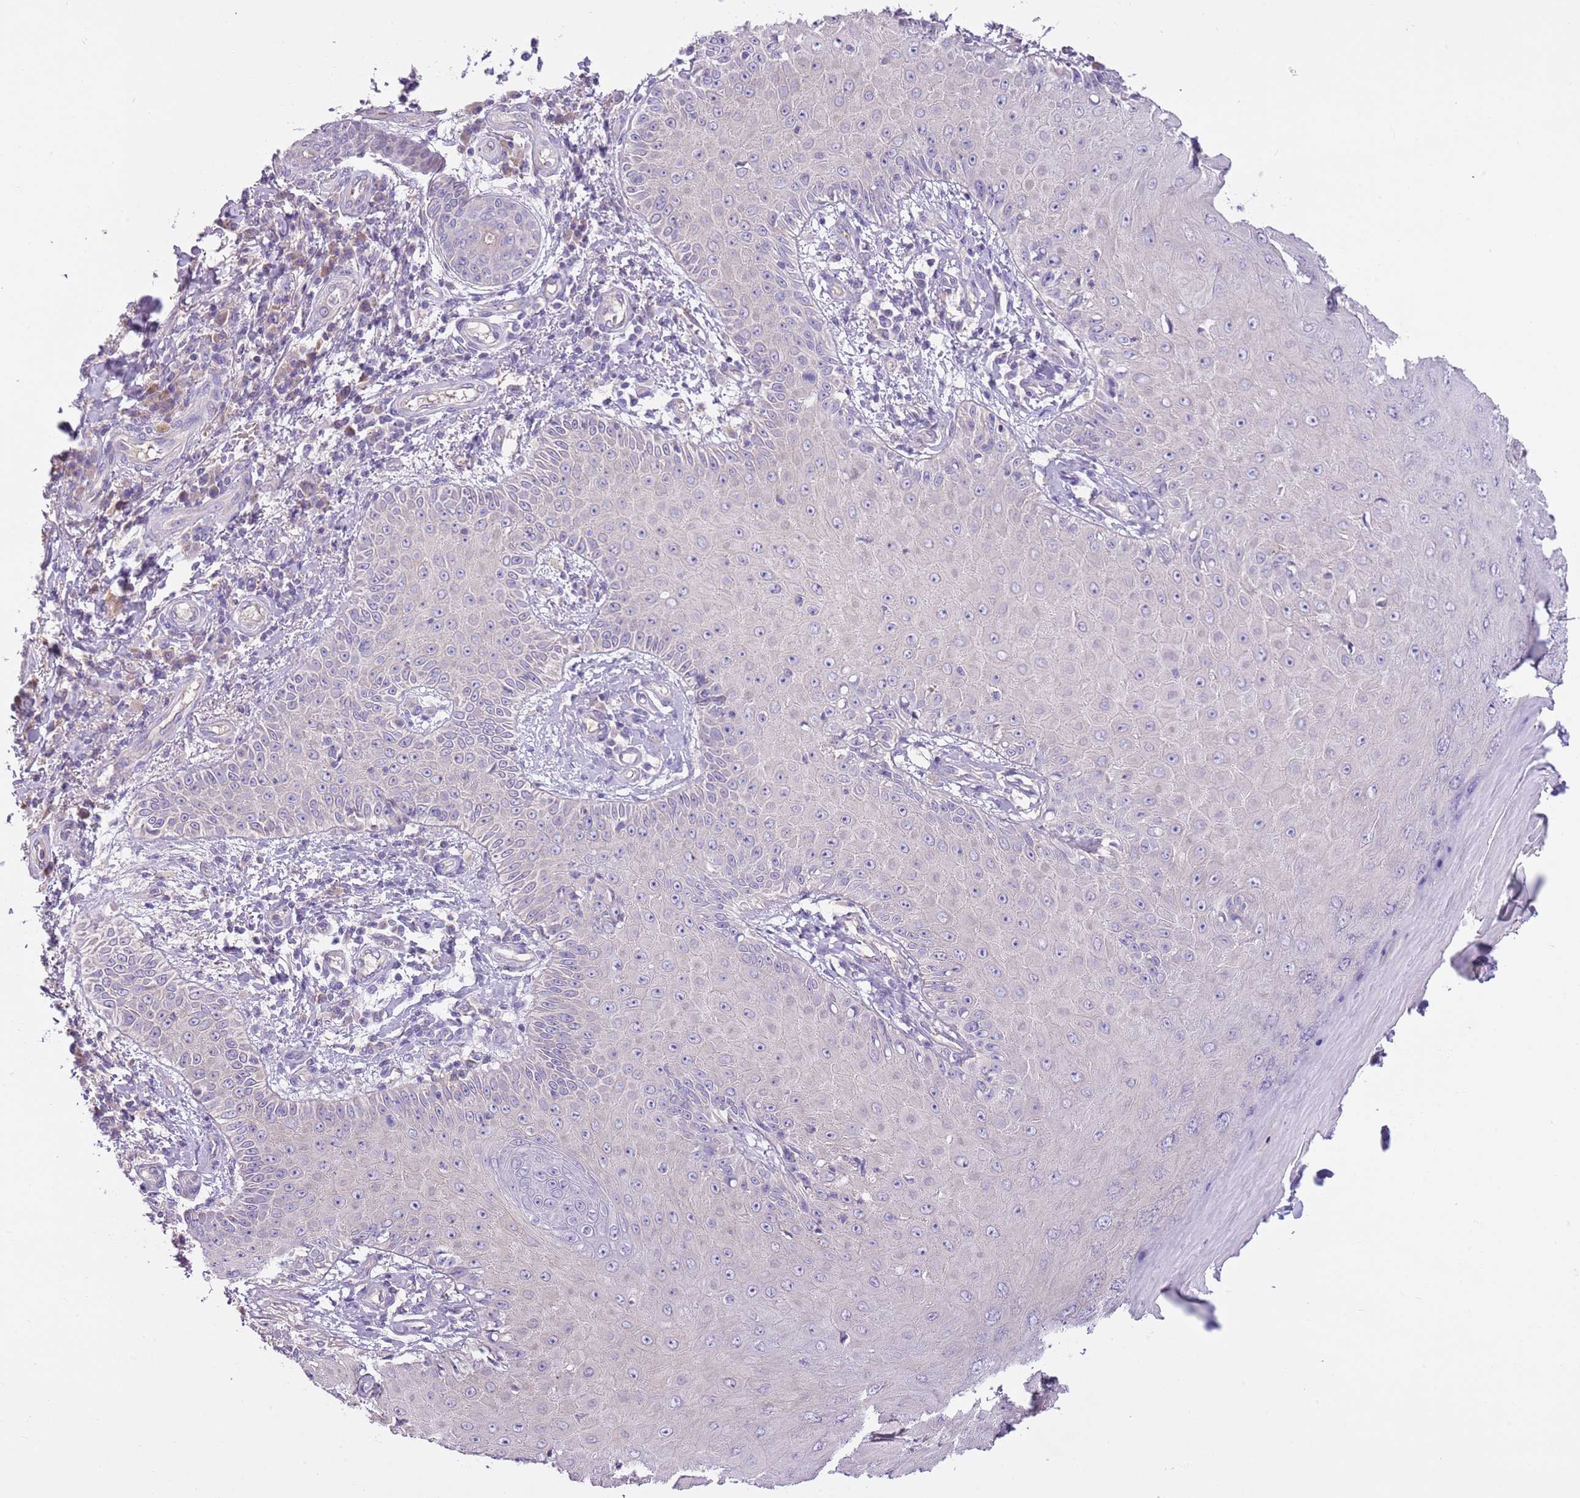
{"staining": {"intensity": "negative", "quantity": "none", "location": "none"}, "tissue": "skin cancer", "cell_type": "Tumor cells", "image_type": "cancer", "snomed": [{"axis": "morphology", "description": "Squamous cell carcinoma, NOS"}, {"axis": "topography", "description": "Skin"}], "caption": "Tumor cells show no significant protein expression in skin cancer.", "gene": "HES3", "patient": {"sex": "male", "age": 70}}